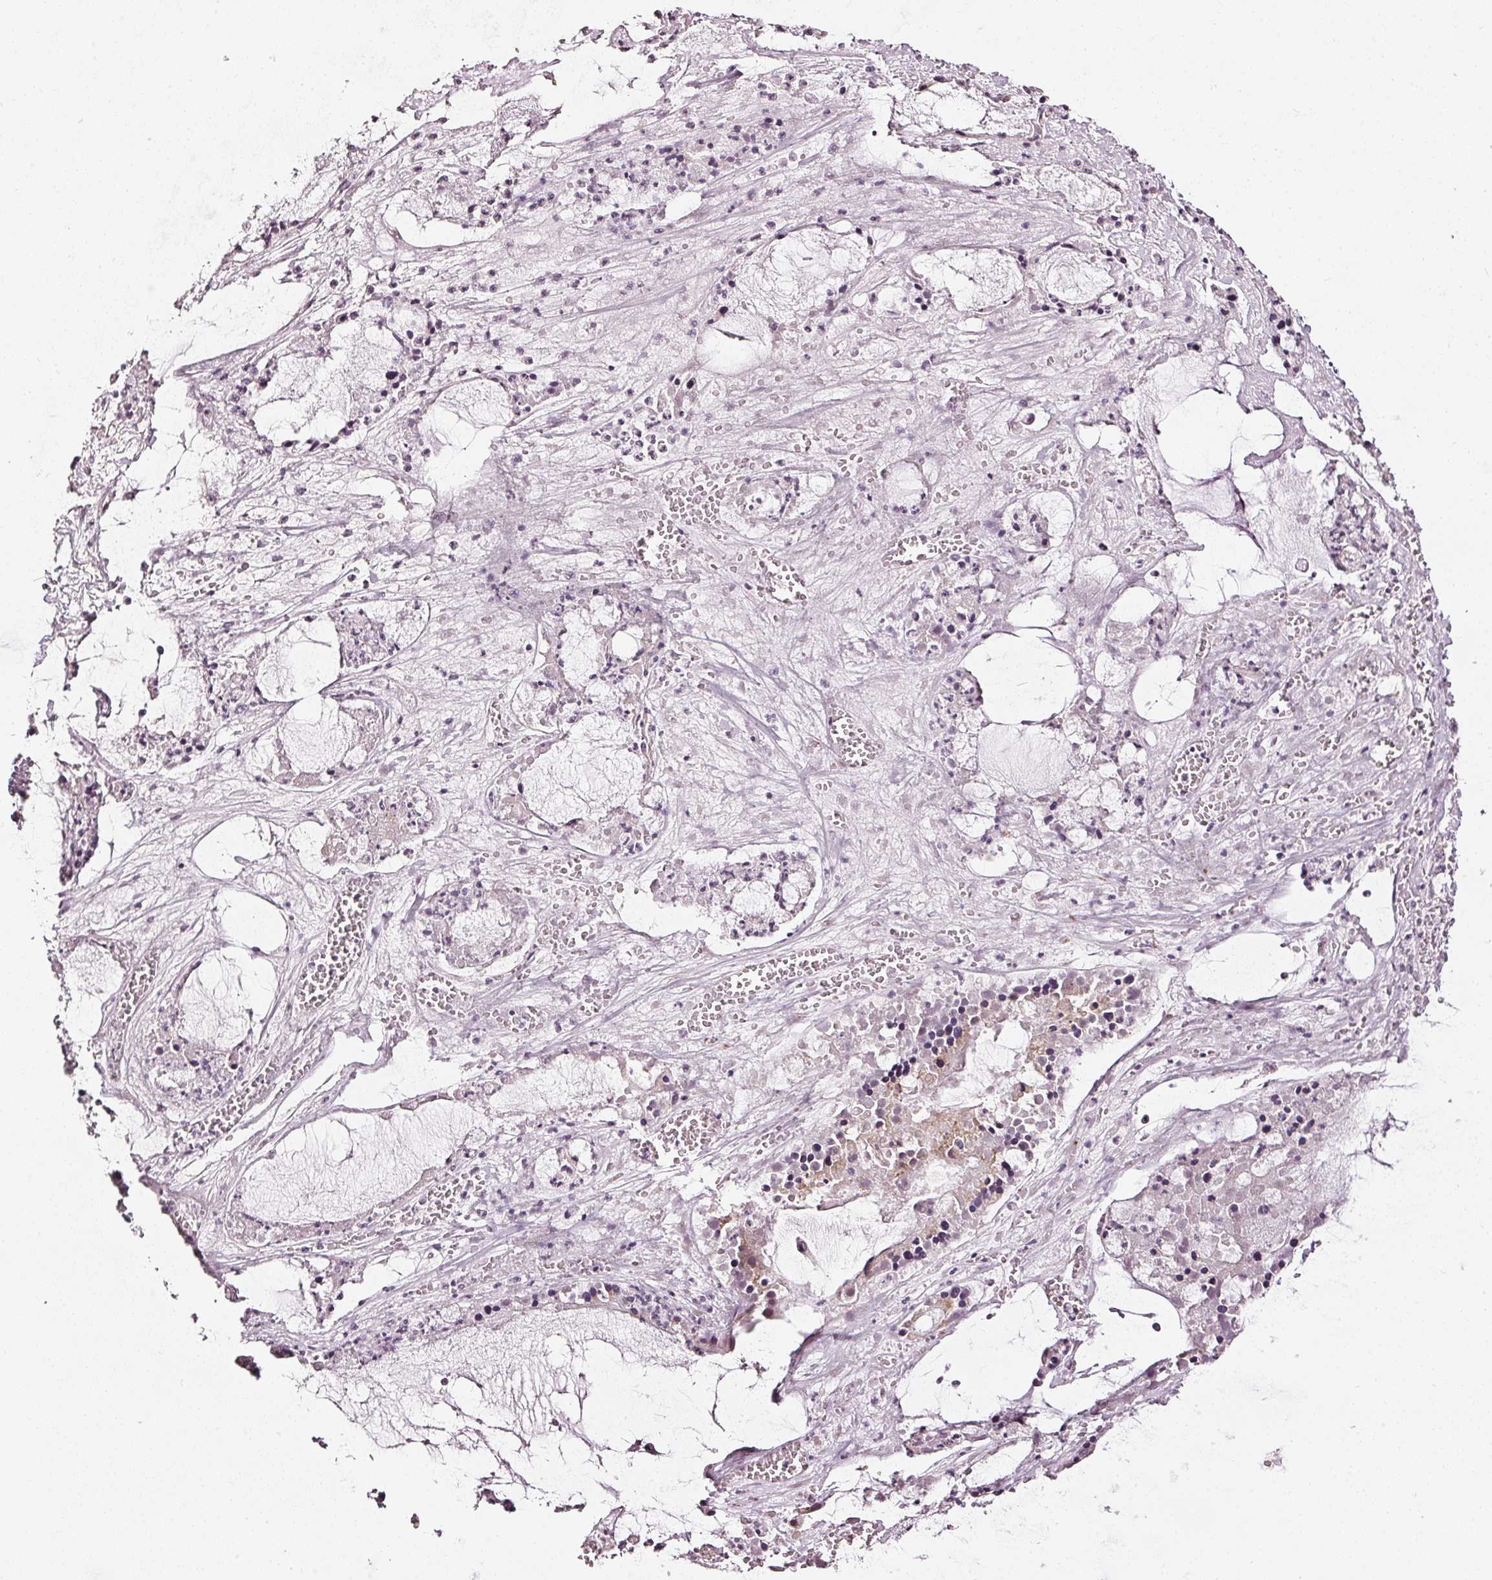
{"staining": {"intensity": "negative", "quantity": "none", "location": "none"}, "tissue": "ovarian cancer", "cell_type": "Tumor cells", "image_type": "cancer", "snomed": [{"axis": "morphology", "description": "Cystadenocarcinoma, mucinous, NOS"}, {"axis": "topography", "description": "Ovary"}], "caption": "The photomicrograph demonstrates no staining of tumor cells in ovarian cancer (mucinous cystadenocarcinoma).", "gene": "SDF4", "patient": {"sex": "female", "age": 63}}